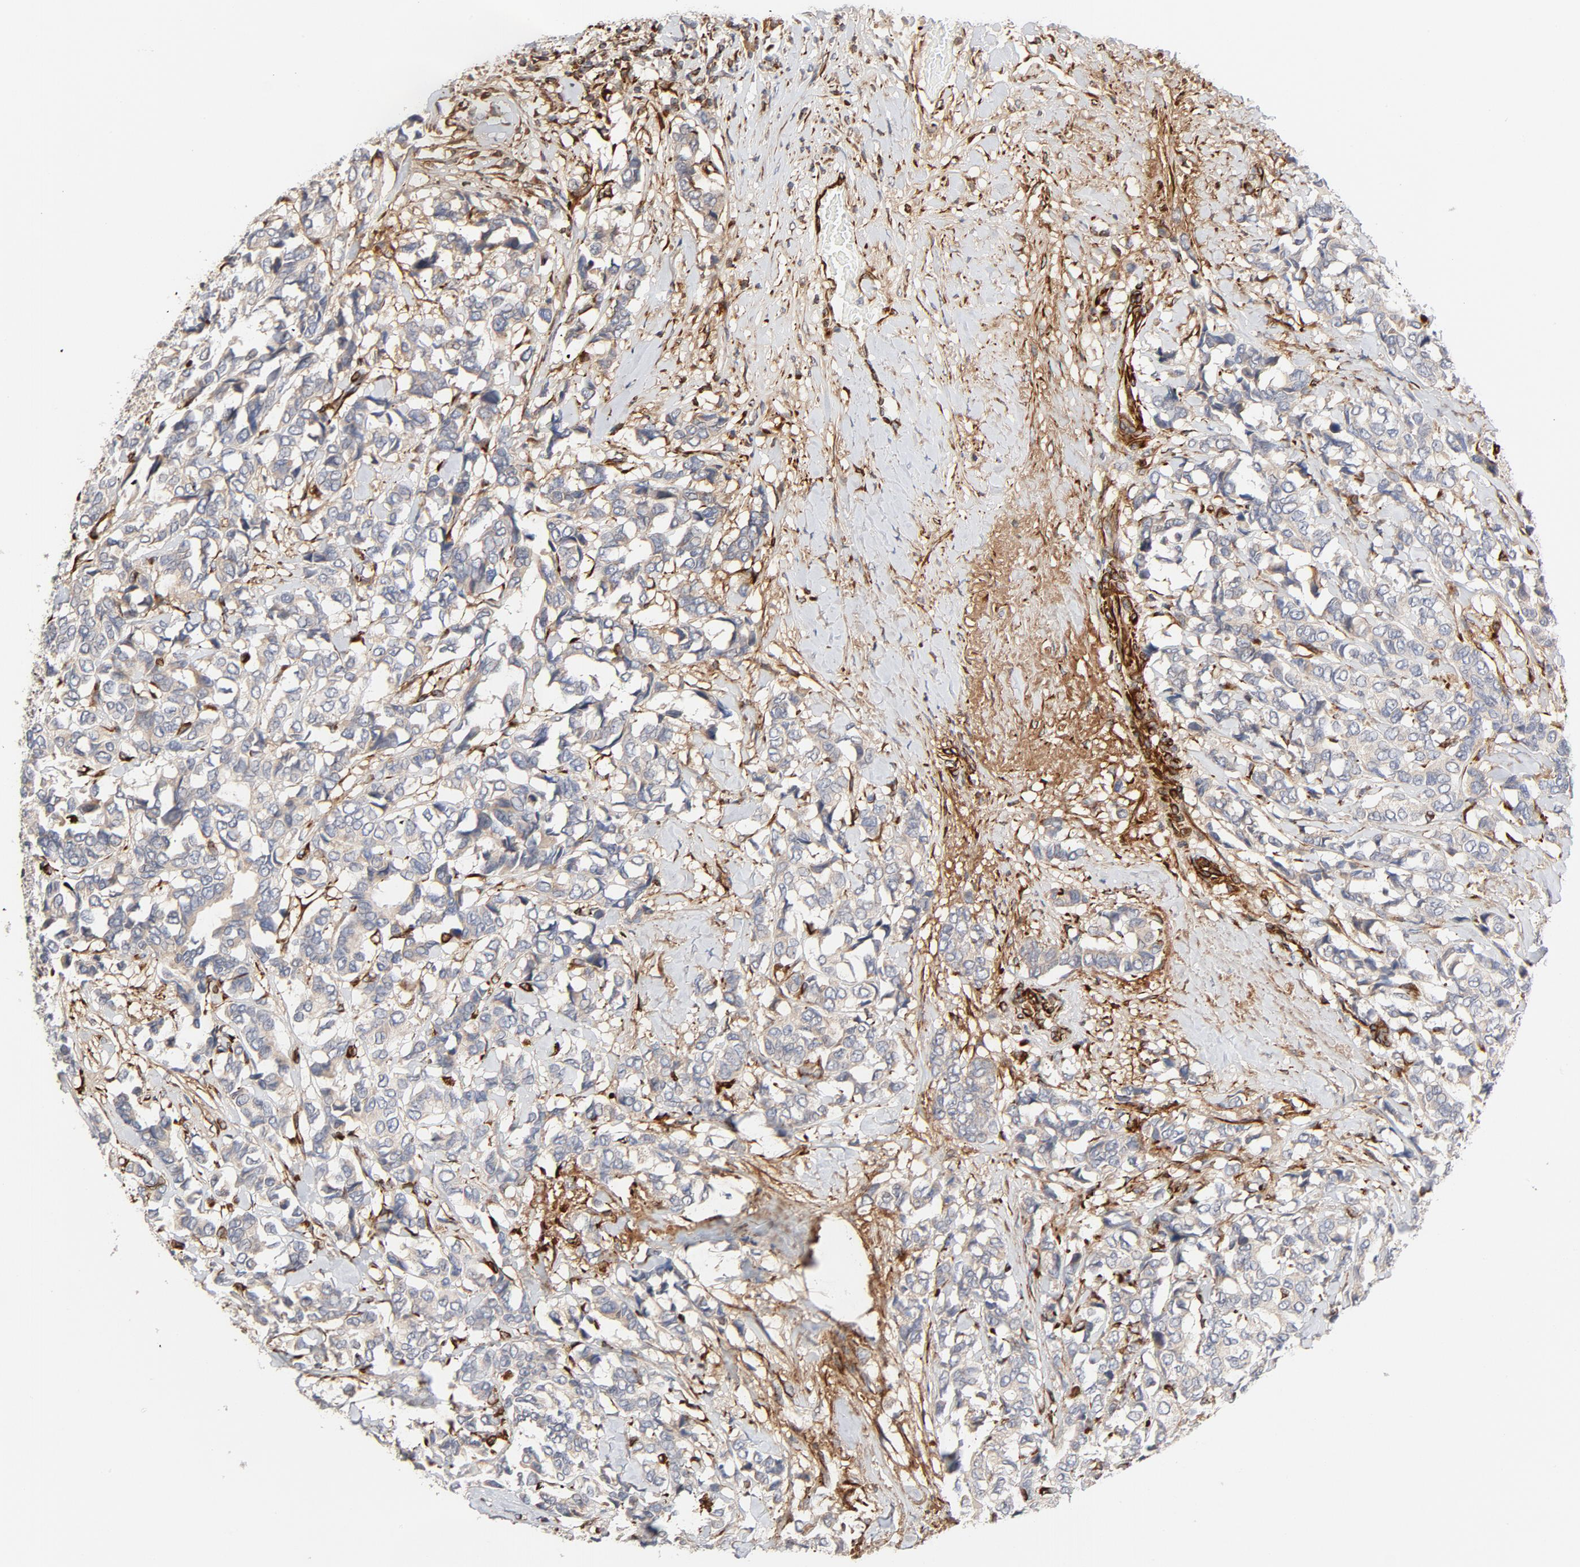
{"staining": {"intensity": "moderate", "quantity": "25%-75%", "location": "cytoplasmic/membranous"}, "tissue": "breast cancer", "cell_type": "Tumor cells", "image_type": "cancer", "snomed": [{"axis": "morphology", "description": "Duct carcinoma"}, {"axis": "topography", "description": "Breast"}], "caption": "Moderate cytoplasmic/membranous expression for a protein is present in about 25%-75% of tumor cells of breast intraductal carcinoma using immunohistochemistry (IHC).", "gene": "FAM118A", "patient": {"sex": "female", "age": 87}}